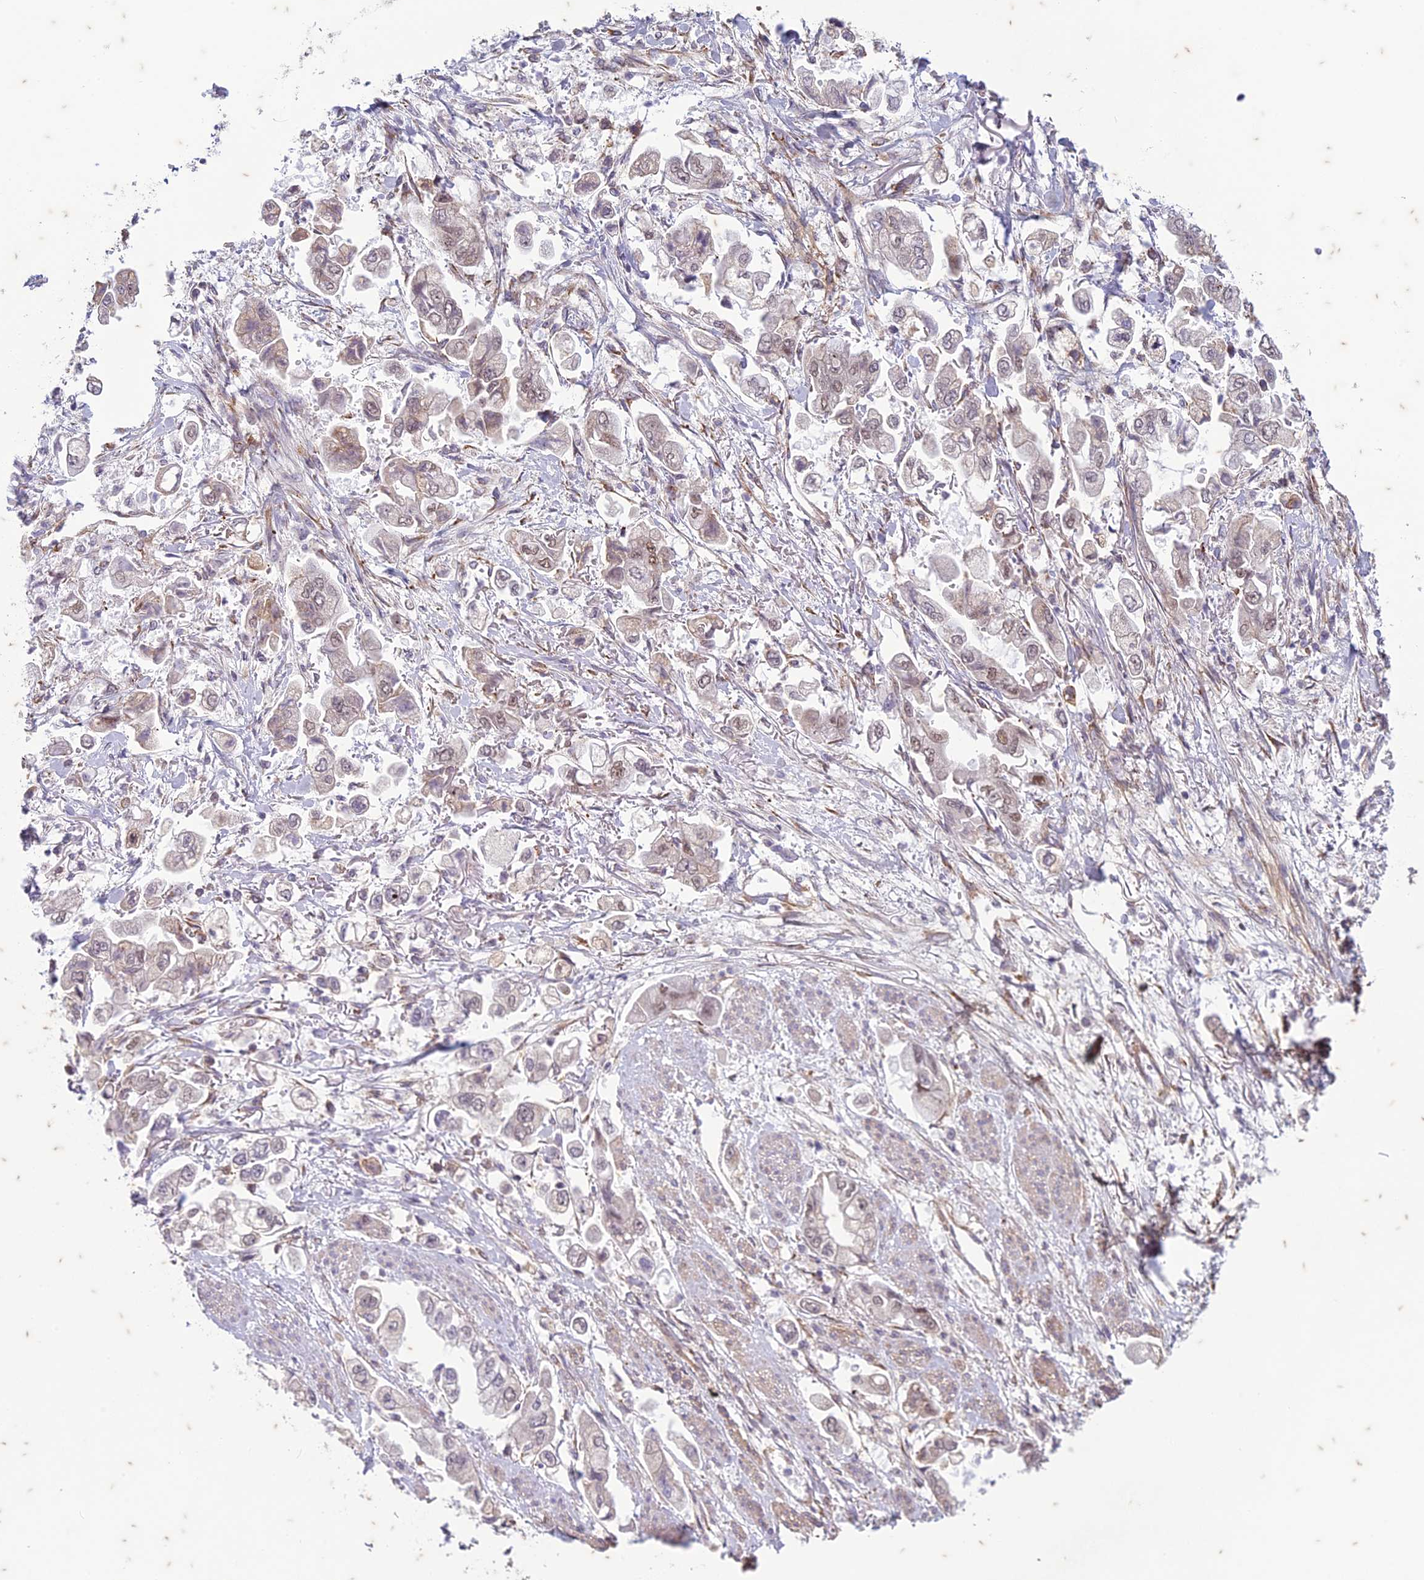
{"staining": {"intensity": "weak", "quantity": "25%-75%", "location": "nuclear"}, "tissue": "stomach cancer", "cell_type": "Tumor cells", "image_type": "cancer", "snomed": [{"axis": "morphology", "description": "Adenocarcinoma, NOS"}, {"axis": "topography", "description": "Stomach"}], "caption": "Immunohistochemical staining of human stomach adenocarcinoma reveals low levels of weak nuclear staining in about 25%-75% of tumor cells.", "gene": "PABPN1L", "patient": {"sex": "male", "age": 62}}